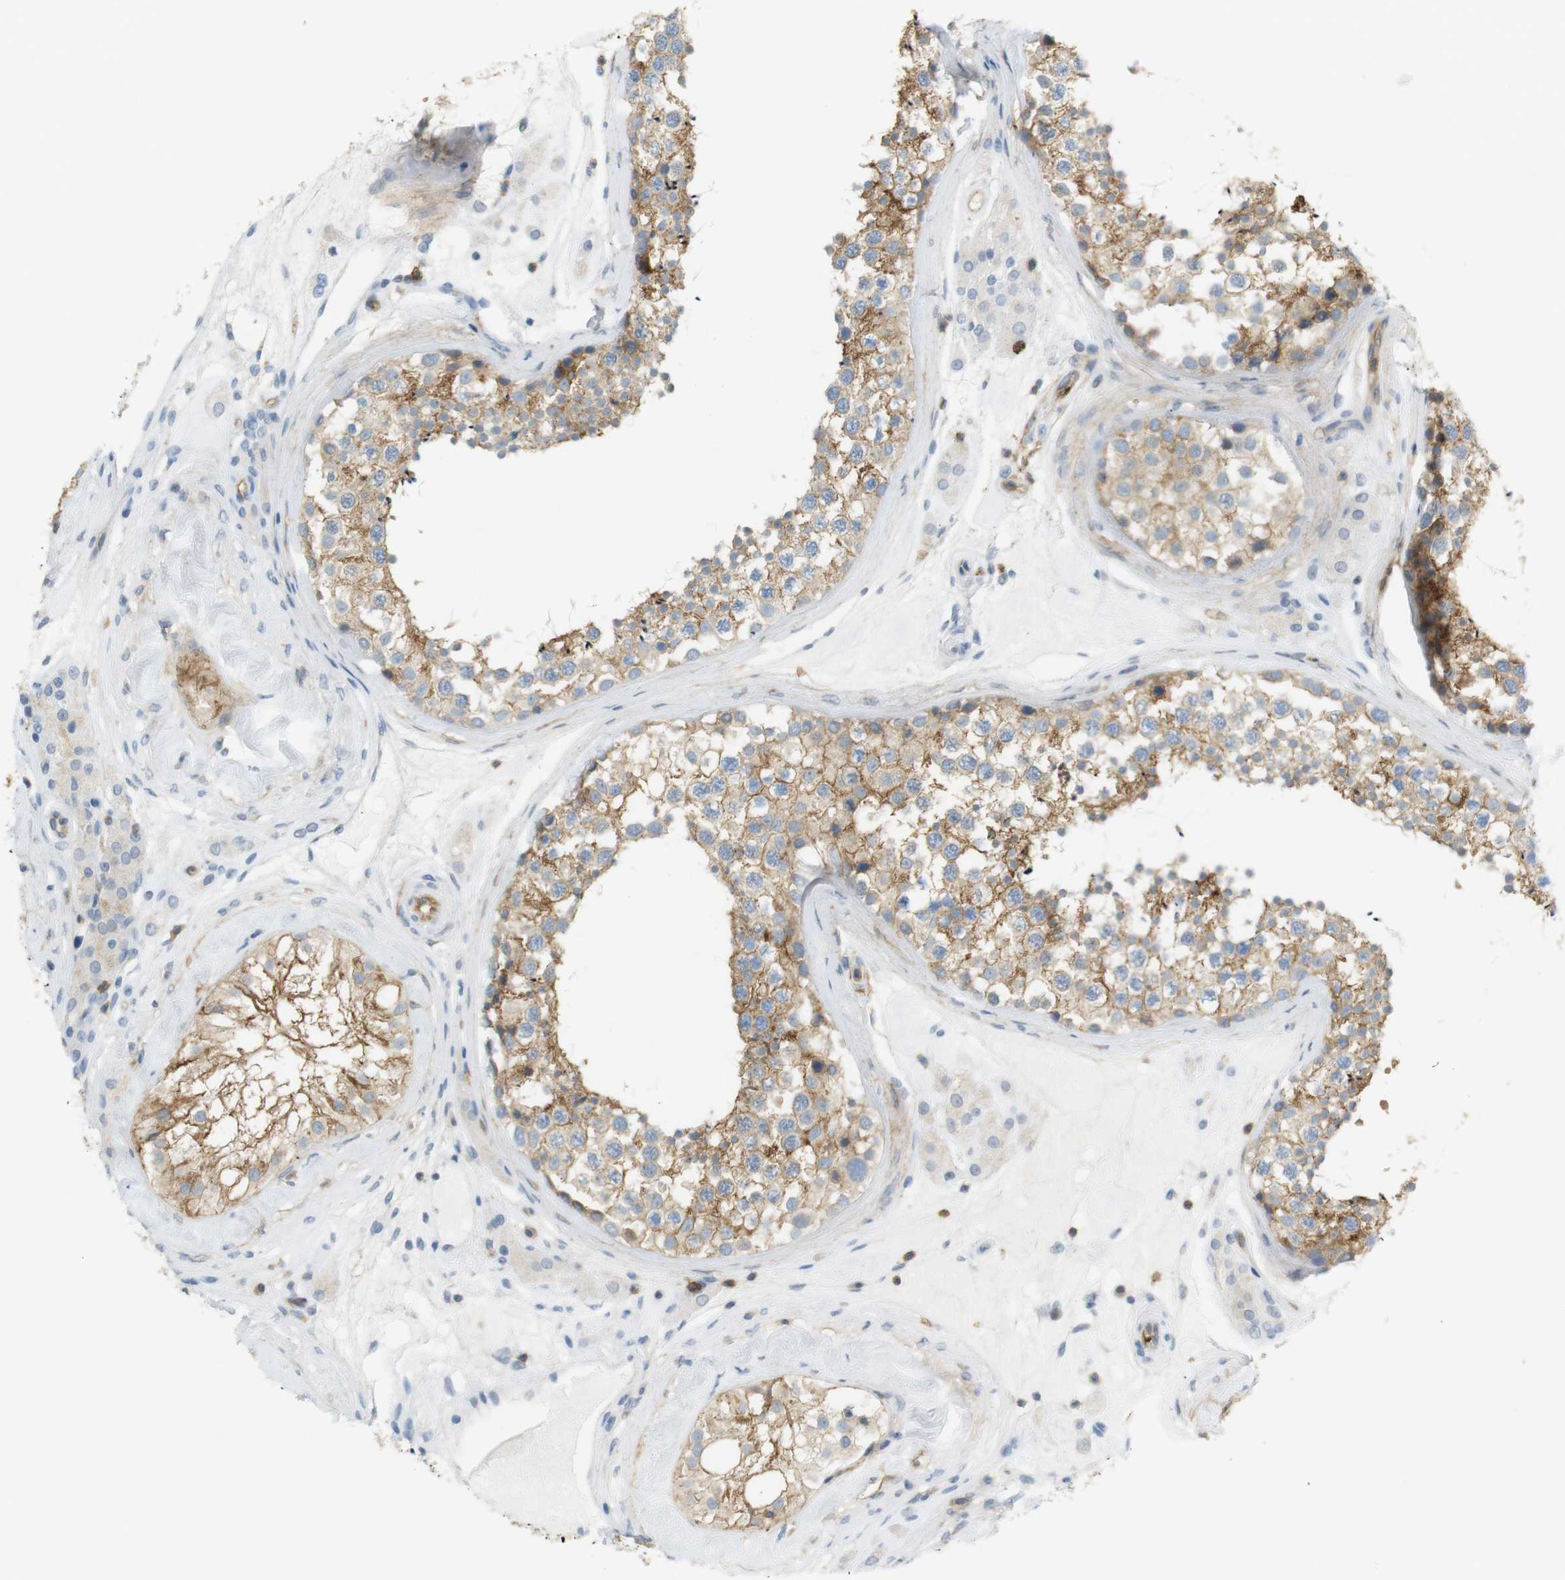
{"staining": {"intensity": "moderate", "quantity": ">75%", "location": "cytoplasmic/membranous"}, "tissue": "testis", "cell_type": "Cells in seminiferous ducts", "image_type": "normal", "snomed": [{"axis": "morphology", "description": "Normal tissue, NOS"}, {"axis": "topography", "description": "Testis"}], "caption": "Immunohistochemical staining of unremarkable testis displays medium levels of moderate cytoplasmic/membranous staining in about >75% of cells in seminiferous ducts. The protein is shown in brown color, while the nuclei are stained blue.", "gene": "F2R", "patient": {"sex": "male", "age": 46}}